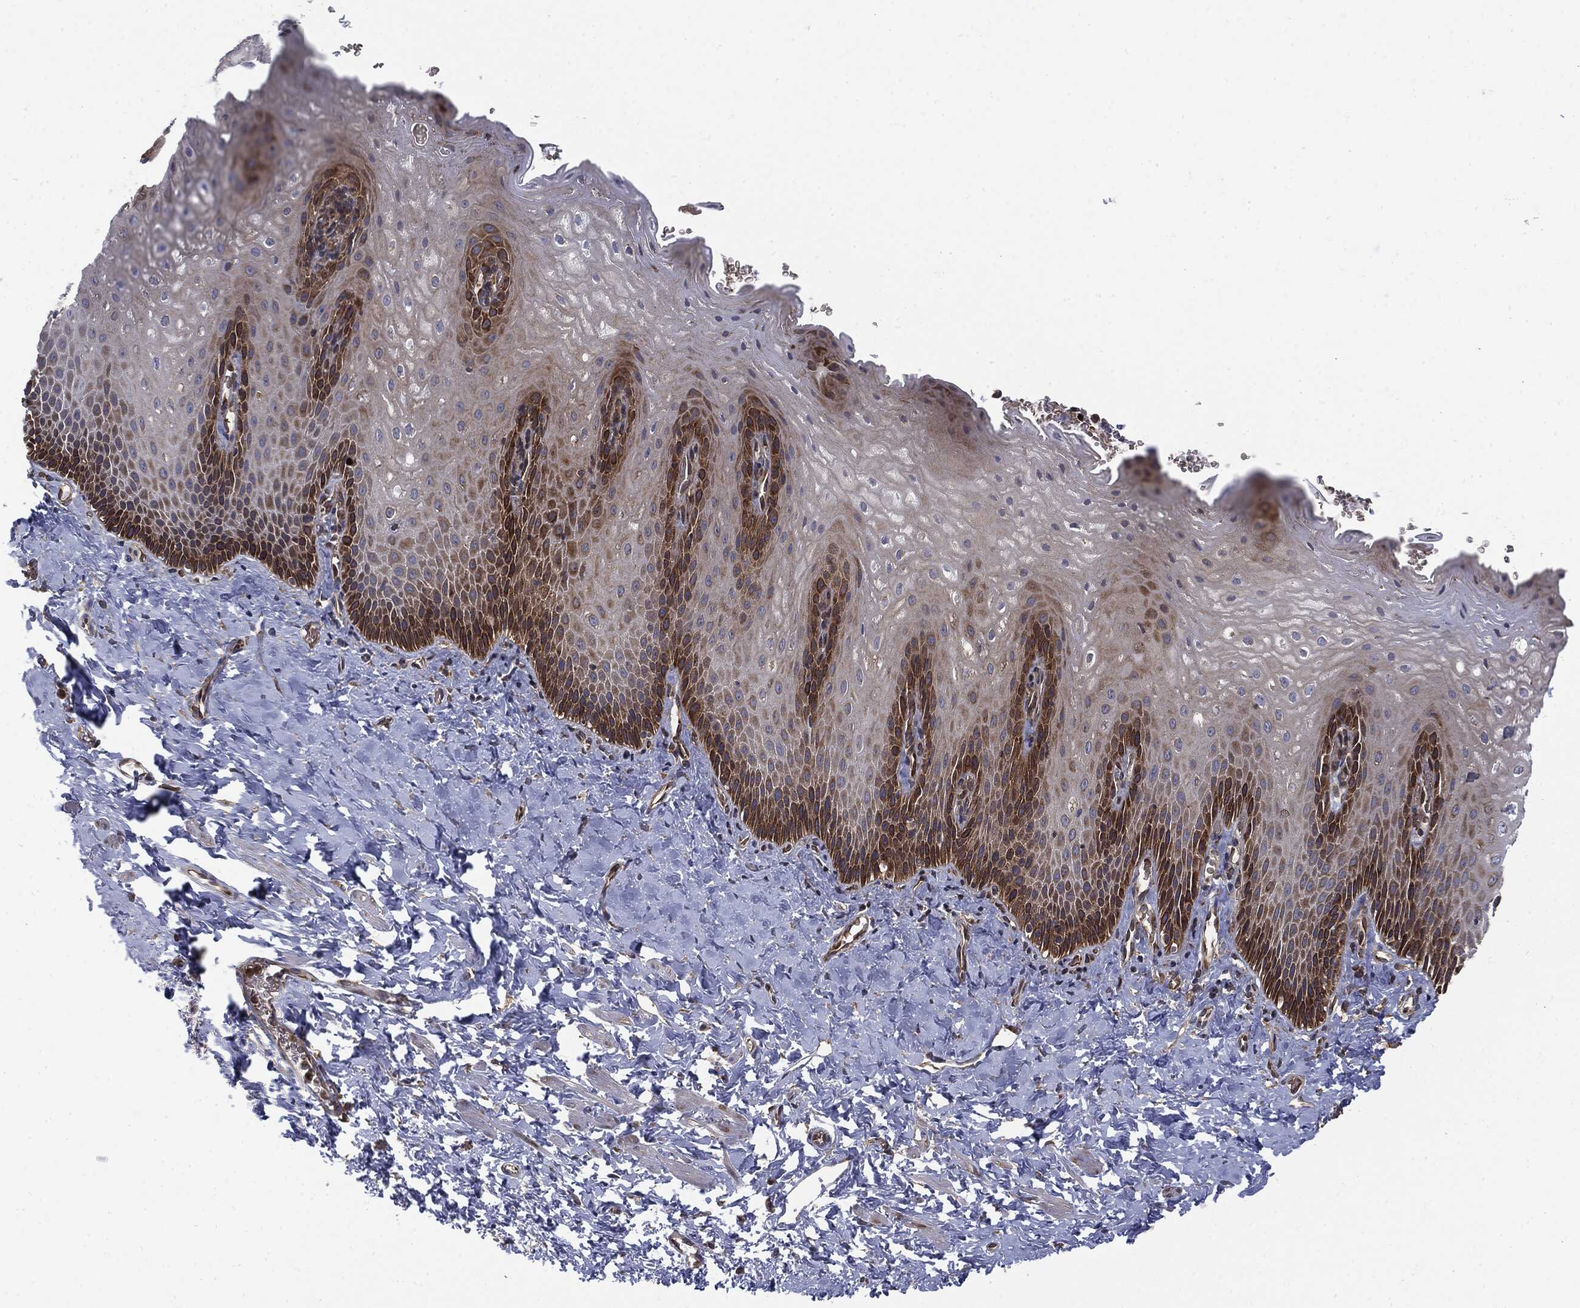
{"staining": {"intensity": "strong", "quantity": "<25%", "location": "cytoplasmic/membranous"}, "tissue": "esophagus", "cell_type": "Squamous epithelial cells", "image_type": "normal", "snomed": [{"axis": "morphology", "description": "Normal tissue, NOS"}, {"axis": "topography", "description": "Esophagus"}], "caption": "Benign esophagus reveals strong cytoplasmic/membranous positivity in approximately <25% of squamous epithelial cells Immunohistochemistry (ihc) stains the protein in brown and the nuclei are stained blue..", "gene": "EIF2AK2", "patient": {"sex": "male", "age": 64}}